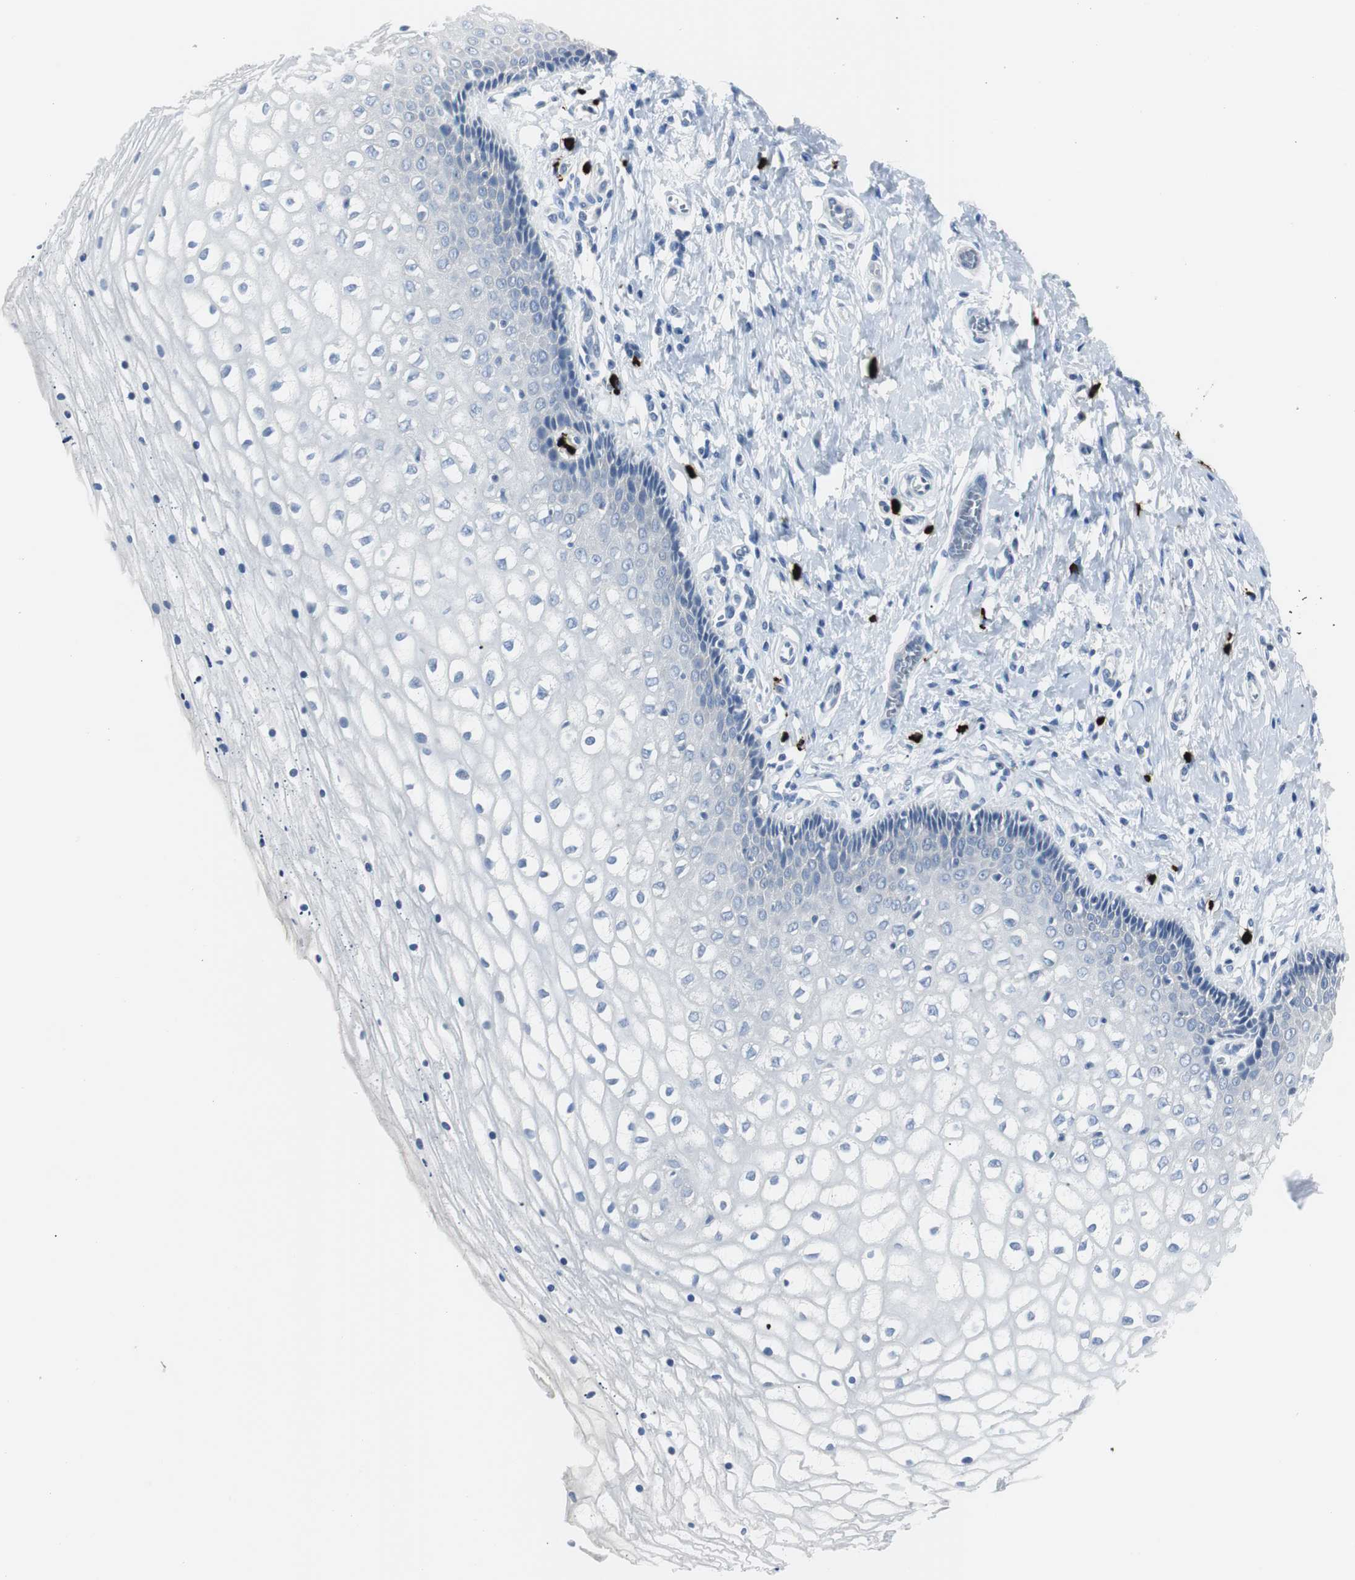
{"staining": {"intensity": "negative", "quantity": "none", "location": "none"}, "tissue": "vagina", "cell_type": "Squamous epithelial cells", "image_type": "normal", "snomed": [{"axis": "morphology", "description": "Normal tissue, NOS"}, {"axis": "topography", "description": "Soft tissue"}, {"axis": "topography", "description": "Vagina"}], "caption": "High magnification brightfield microscopy of normal vagina stained with DAB (3,3'-diaminobenzidine) (brown) and counterstained with hematoxylin (blue): squamous epithelial cells show no significant expression.", "gene": "RASA1", "patient": {"sex": "female", "age": 61}}